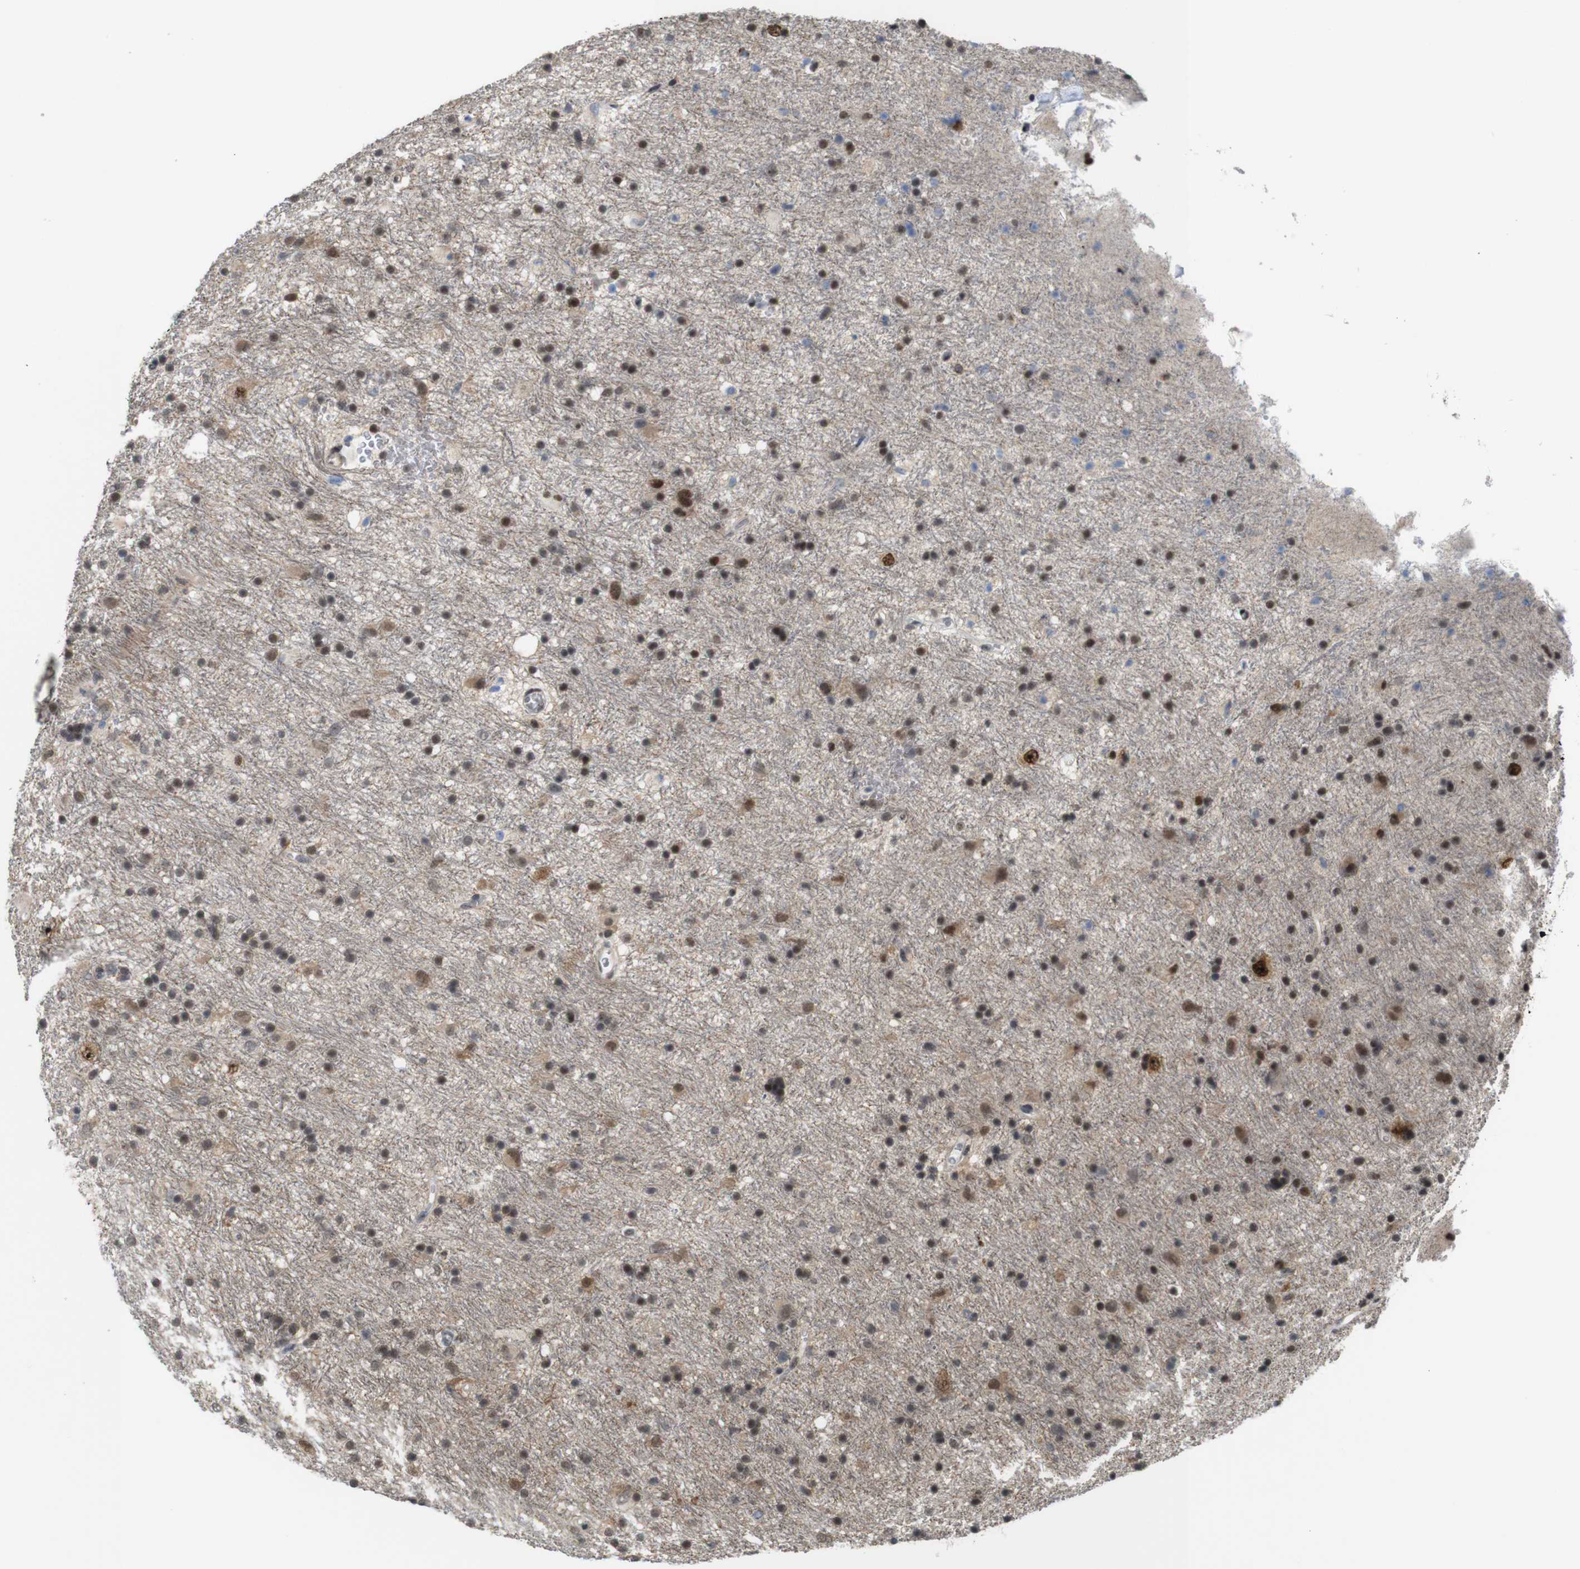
{"staining": {"intensity": "moderate", "quantity": "25%-75%", "location": "cytoplasmic/membranous,nuclear"}, "tissue": "glioma", "cell_type": "Tumor cells", "image_type": "cancer", "snomed": [{"axis": "morphology", "description": "Glioma, malignant, Low grade"}, {"axis": "topography", "description": "Brain"}], "caption": "Human malignant glioma (low-grade) stained with a brown dye demonstrates moderate cytoplasmic/membranous and nuclear positive staining in about 25%-75% of tumor cells.", "gene": "PNMA8A", "patient": {"sex": "male", "age": 77}}